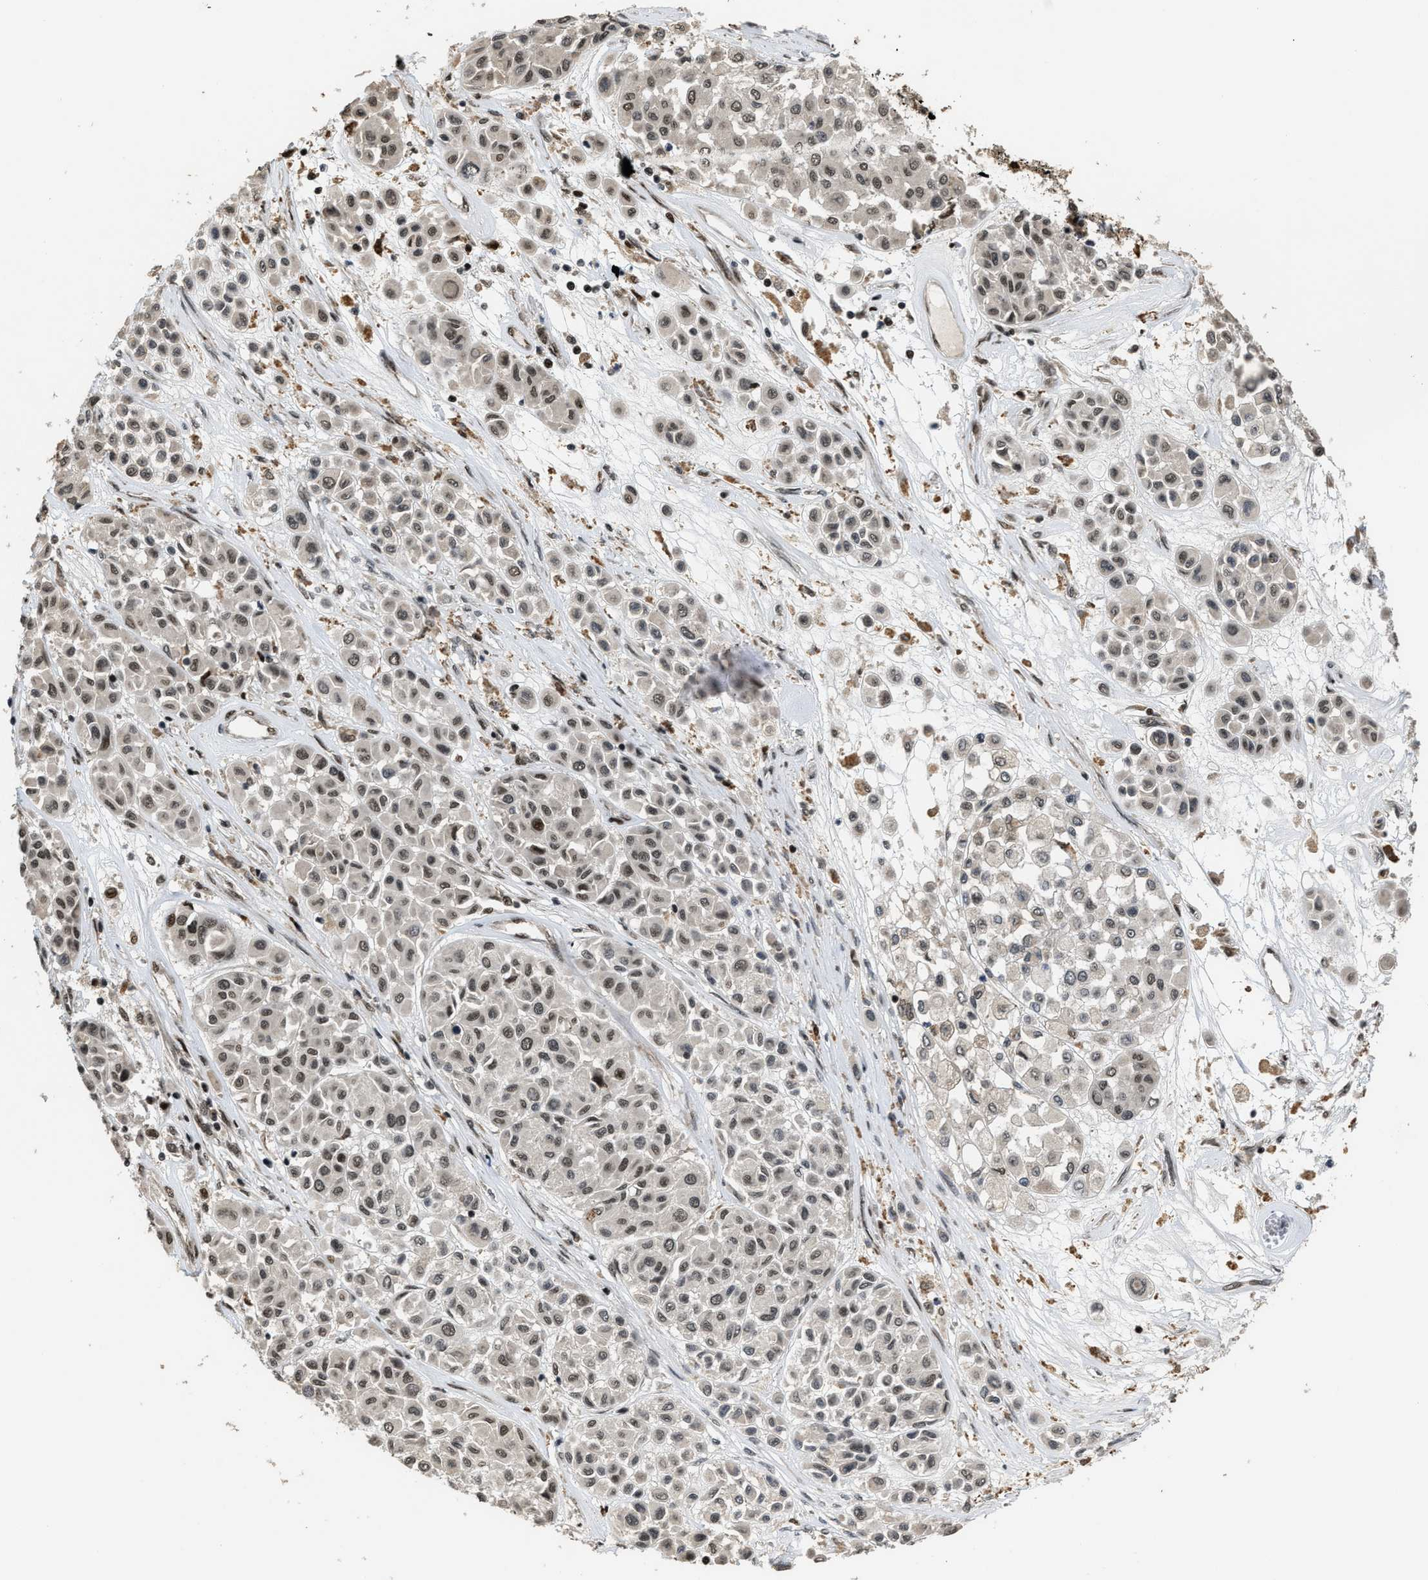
{"staining": {"intensity": "moderate", "quantity": "<25%", "location": "nuclear"}, "tissue": "melanoma", "cell_type": "Tumor cells", "image_type": "cancer", "snomed": [{"axis": "morphology", "description": "Malignant melanoma, Metastatic site"}, {"axis": "topography", "description": "Soft tissue"}], "caption": "The immunohistochemical stain labels moderate nuclear staining in tumor cells of malignant melanoma (metastatic site) tissue.", "gene": "SERTAD2", "patient": {"sex": "male", "age": 41}}